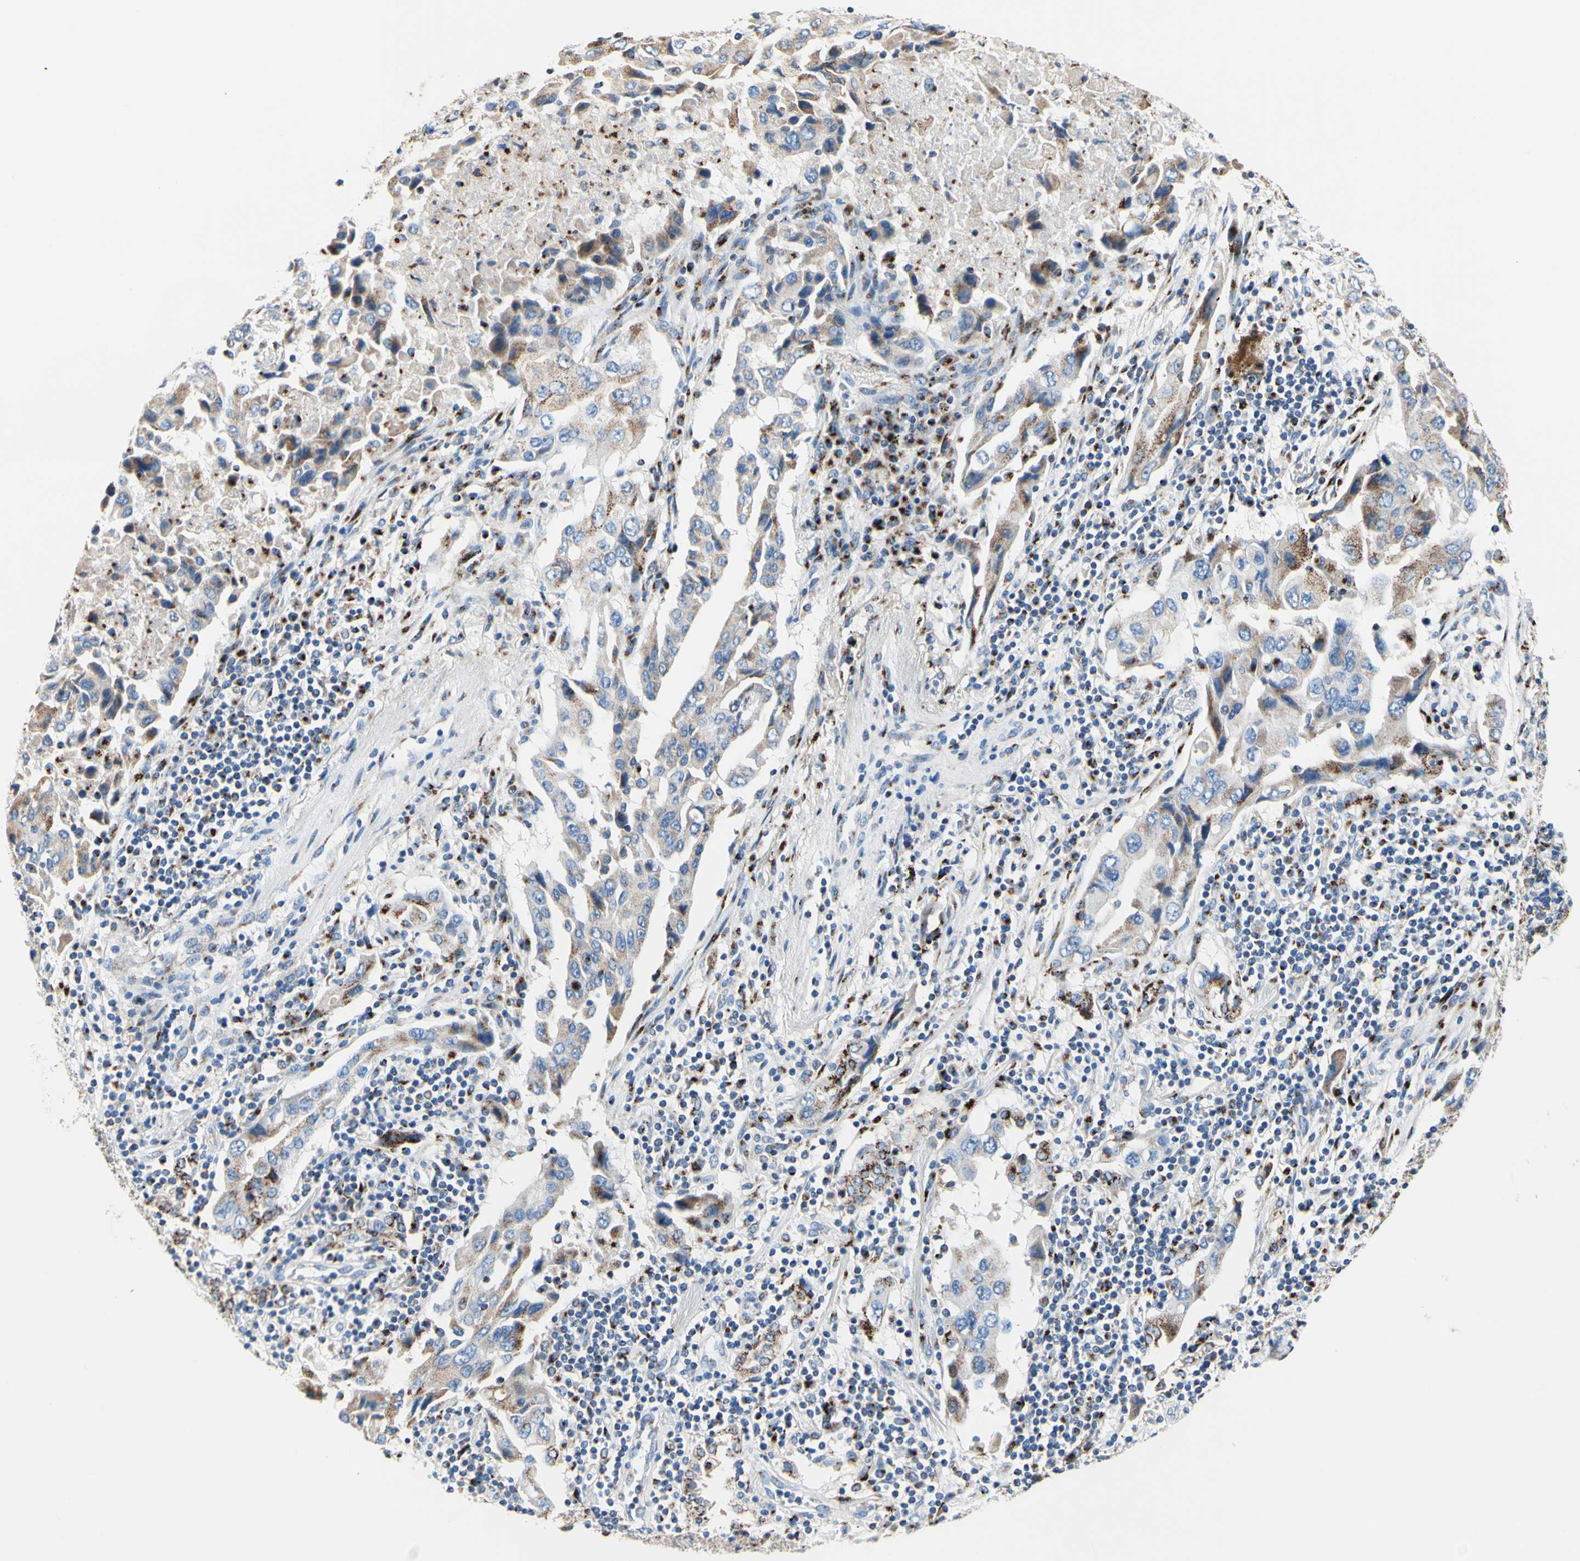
{"staining": {"intensity": "moderate", "quantity": "<25%", "location": "cytoplasmic/membranous"}, "tissue": "lung cancer", "cell_type": "Tumor cells", "image_type": "cancer", "snomed": [{"axis": "morphology", "description": "Adenocarcinoma, NOS"}, {"axis": "topography", "description": "Lung"}], "caption": "A low amount of moderate cytoplasmic/membranous expression is seen in about <25% of tumor cells in lung adenocarcinoma tissue.", "gene": "GALNT2", "patient": {"sex": "female", "age": 65}}